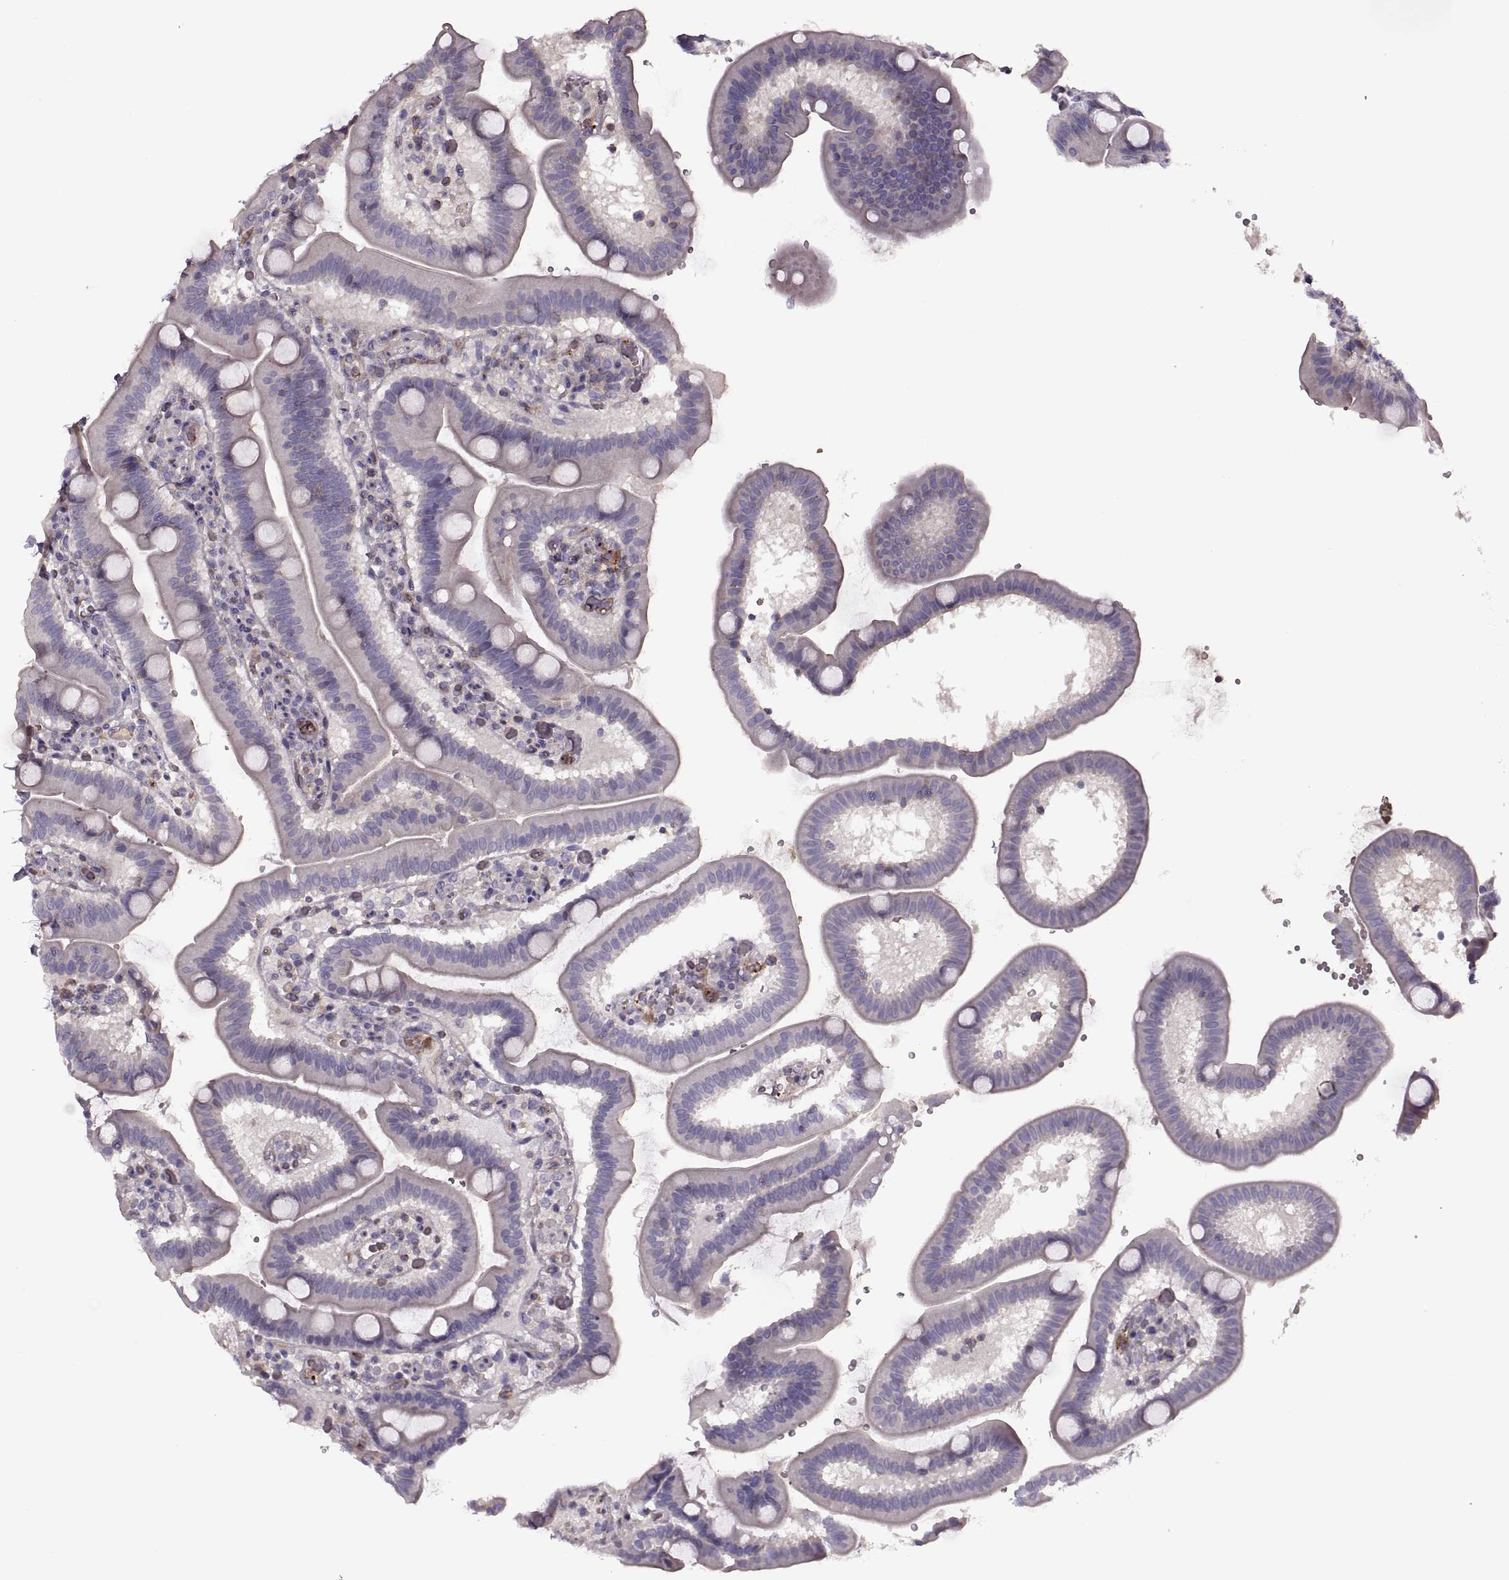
{"staining": {"intensity": "negative", "quantity": "none", "location": "none"}, "tissue": "duodenum", "cell_type": "Glandular cells", "image_type": "normal", "snomed": [{"axis": "morphology", "description": "Normal tissue, NOS"}, {"axis": "topography", "description": "Duodenum"}], "caption": "Immunohistochemistry (IHC) of unremarkable duodenum demonstrates no staining in glandular cells. The staining is performed using DAB (3,3'-diaminobenzidine) brown chromogen with nuclei counter-stained in using hematoxylin.", "gene": "SLC2A14", "patient": {"sex": "male", "age": 59}}